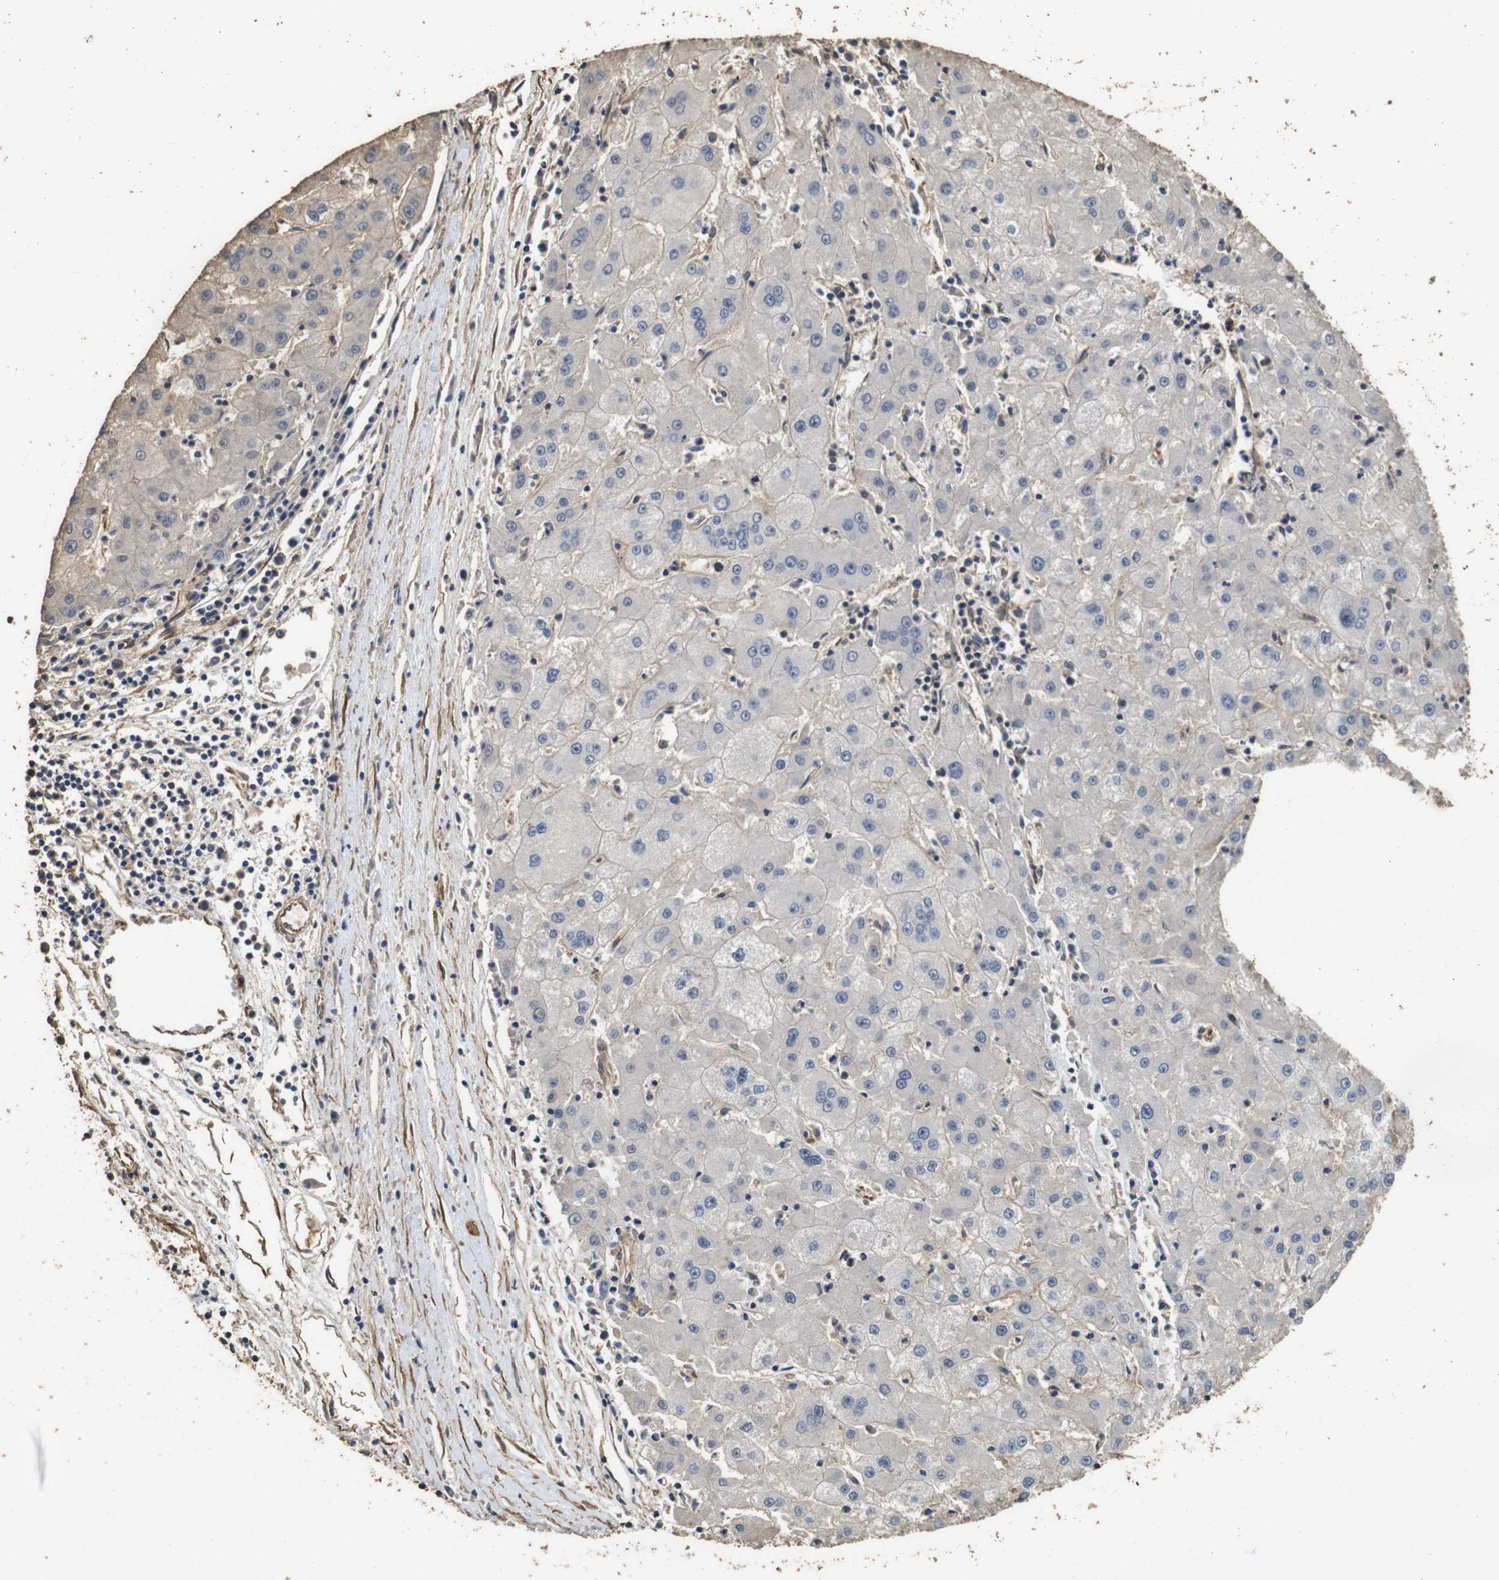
{"staining": {"intensity": "weak", "quantity": "<25%", "location": "cytoplasmic/membranous"}, "tissue": "liver cancer", "cell_type": "Tumor cells", "image_type": "cancer", "snomed": [{"axis": "morphology", "description": "Carcinoma, Hepatocellular, NOS"}, {"axis": "topography", "description": "Liver"}], "caption": "Photomicrograph shows no significant protein staining in tumor cells of liver cancer.", "gene": "CNPY4", "patient": {"sex": "male", "age": 72}}